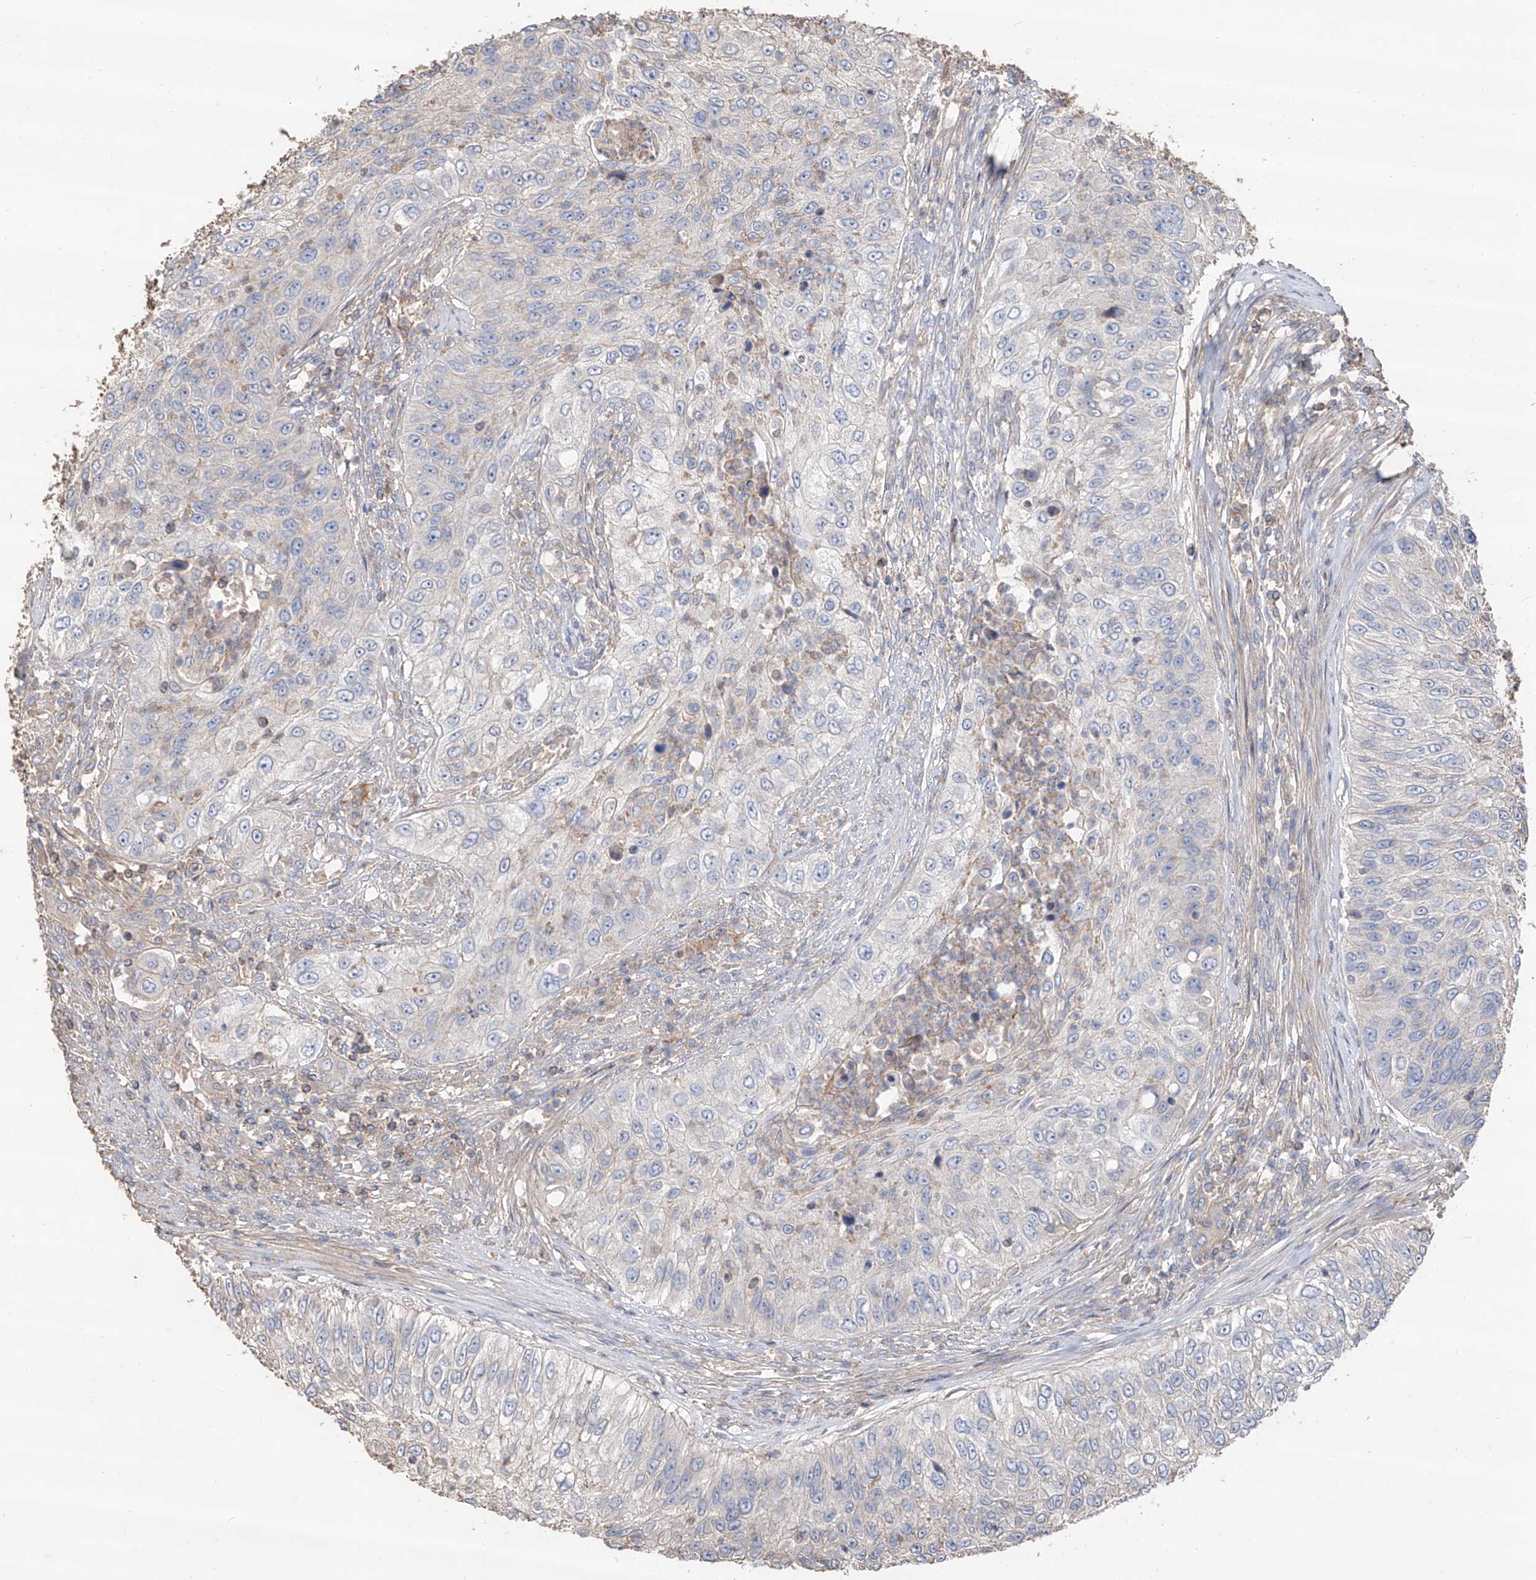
{"staining": {"intensity": "negative", "quantity": "none", "location": "none"}, "tissue": "urothelial cancer", "cell_type": "Tumor cells", "image_type": "cancer", "snomed": [{"axis": "morphology", "description": "Urothelial carcinoma, High grade"}, {"axis": "topography", "description": "Urinary bladder"}], "caption": "The IHC micrograph has no significant positivity in tumor cells of urothelial cancer tissue.", "gene": "EDN1", "patient": {"sex": "female", "age": 60}}